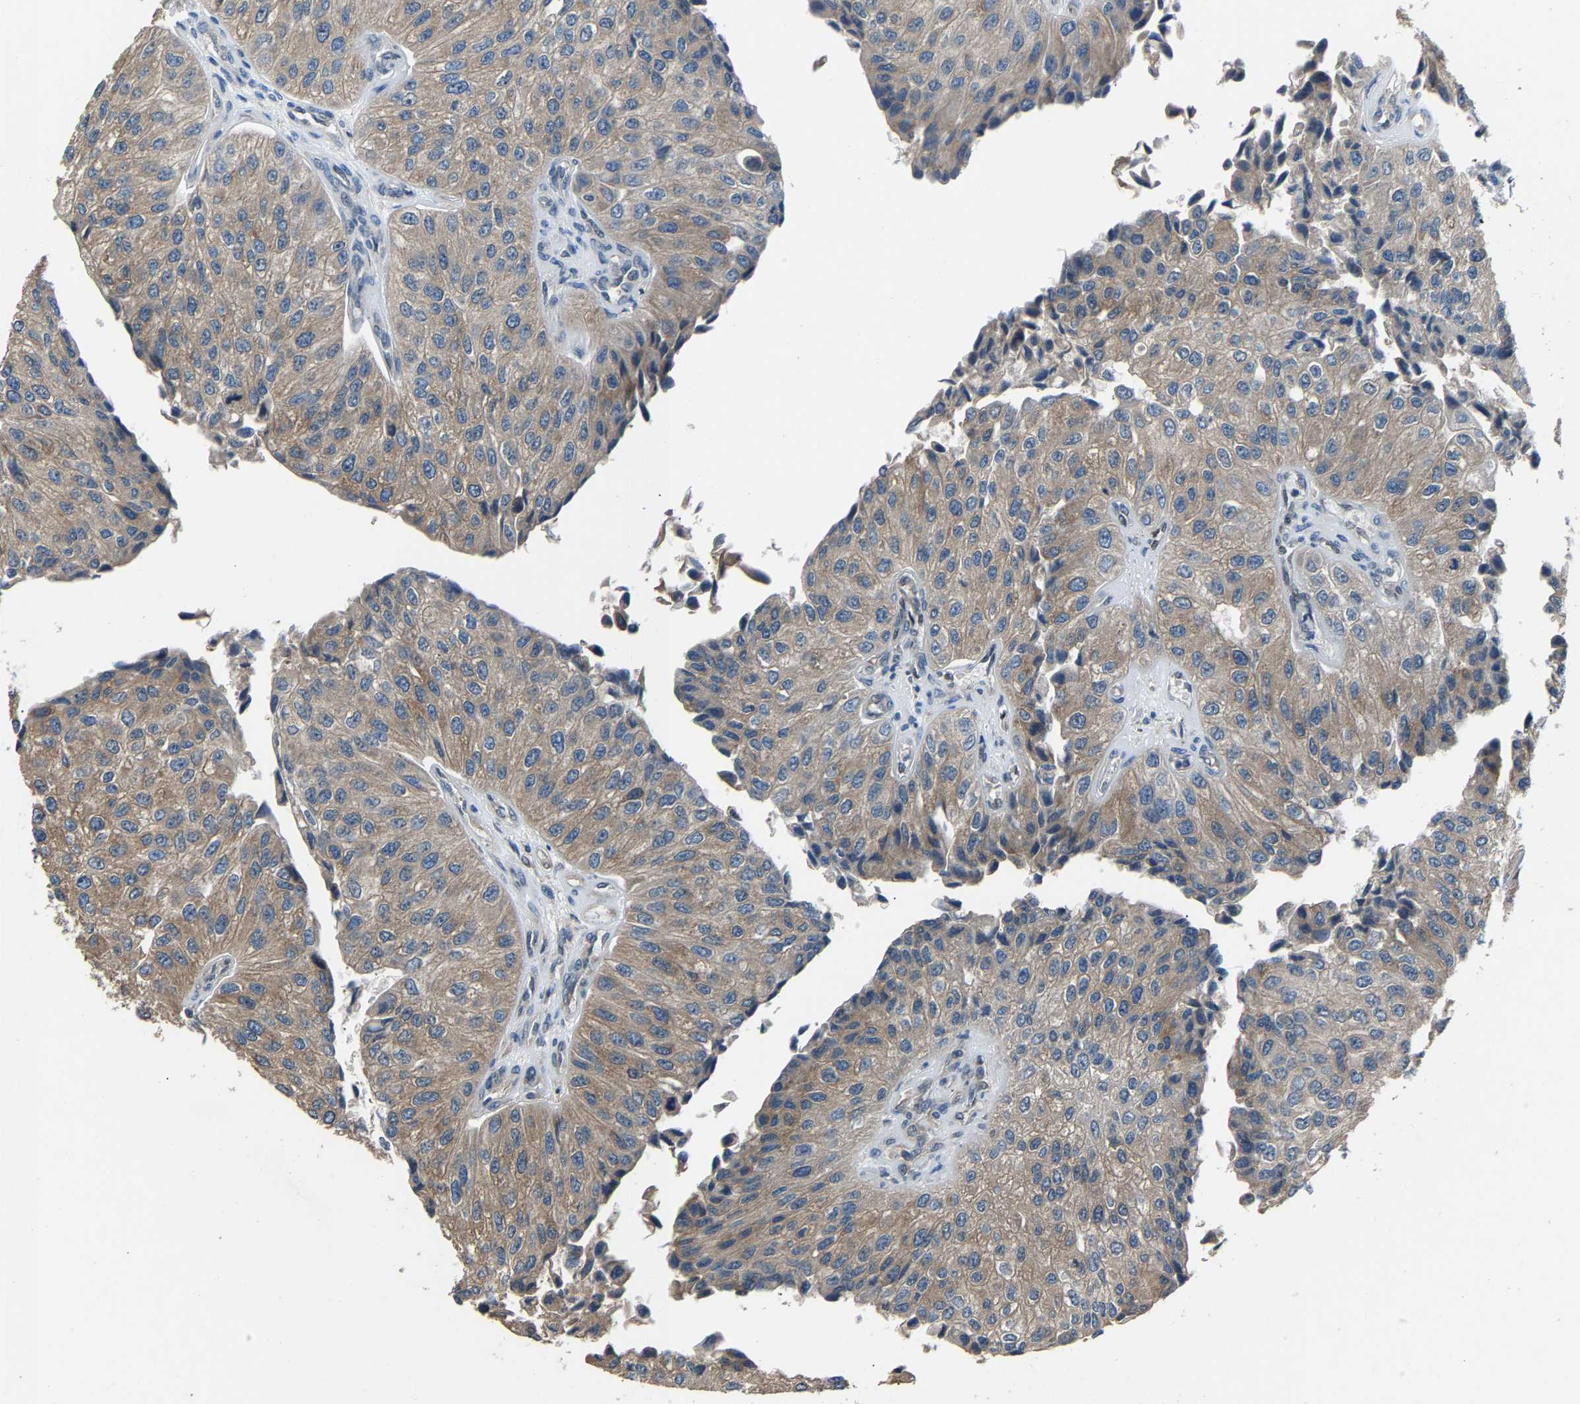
{"staining": {"intensity": "weak", "quantity": ">75%", "location": "cytoplasmic/membranous"}, "tissue": "urothelial cancer", "cell_type": "Tumor cells", "image_type": "cancer", "snomed": [{"axis": "morphology", "description": "Urothelial carcinoma, High grade"}, {"axis": "topography", "description": "Kidney"}, {"axis": "topography", "description": "Urinary bladder"}], "caption": "DAB (3,3'-diaminobenzidine) immunohistochemical staining of urothelial cancer displays weak cytoplasmic/membranous protein positivity in about >75% of tumor cells. (DAB = brown stain, brightfield microscopy at high magnification).", "gene": "ABCC9", "patient": {"sex": "male", "age": 77}}